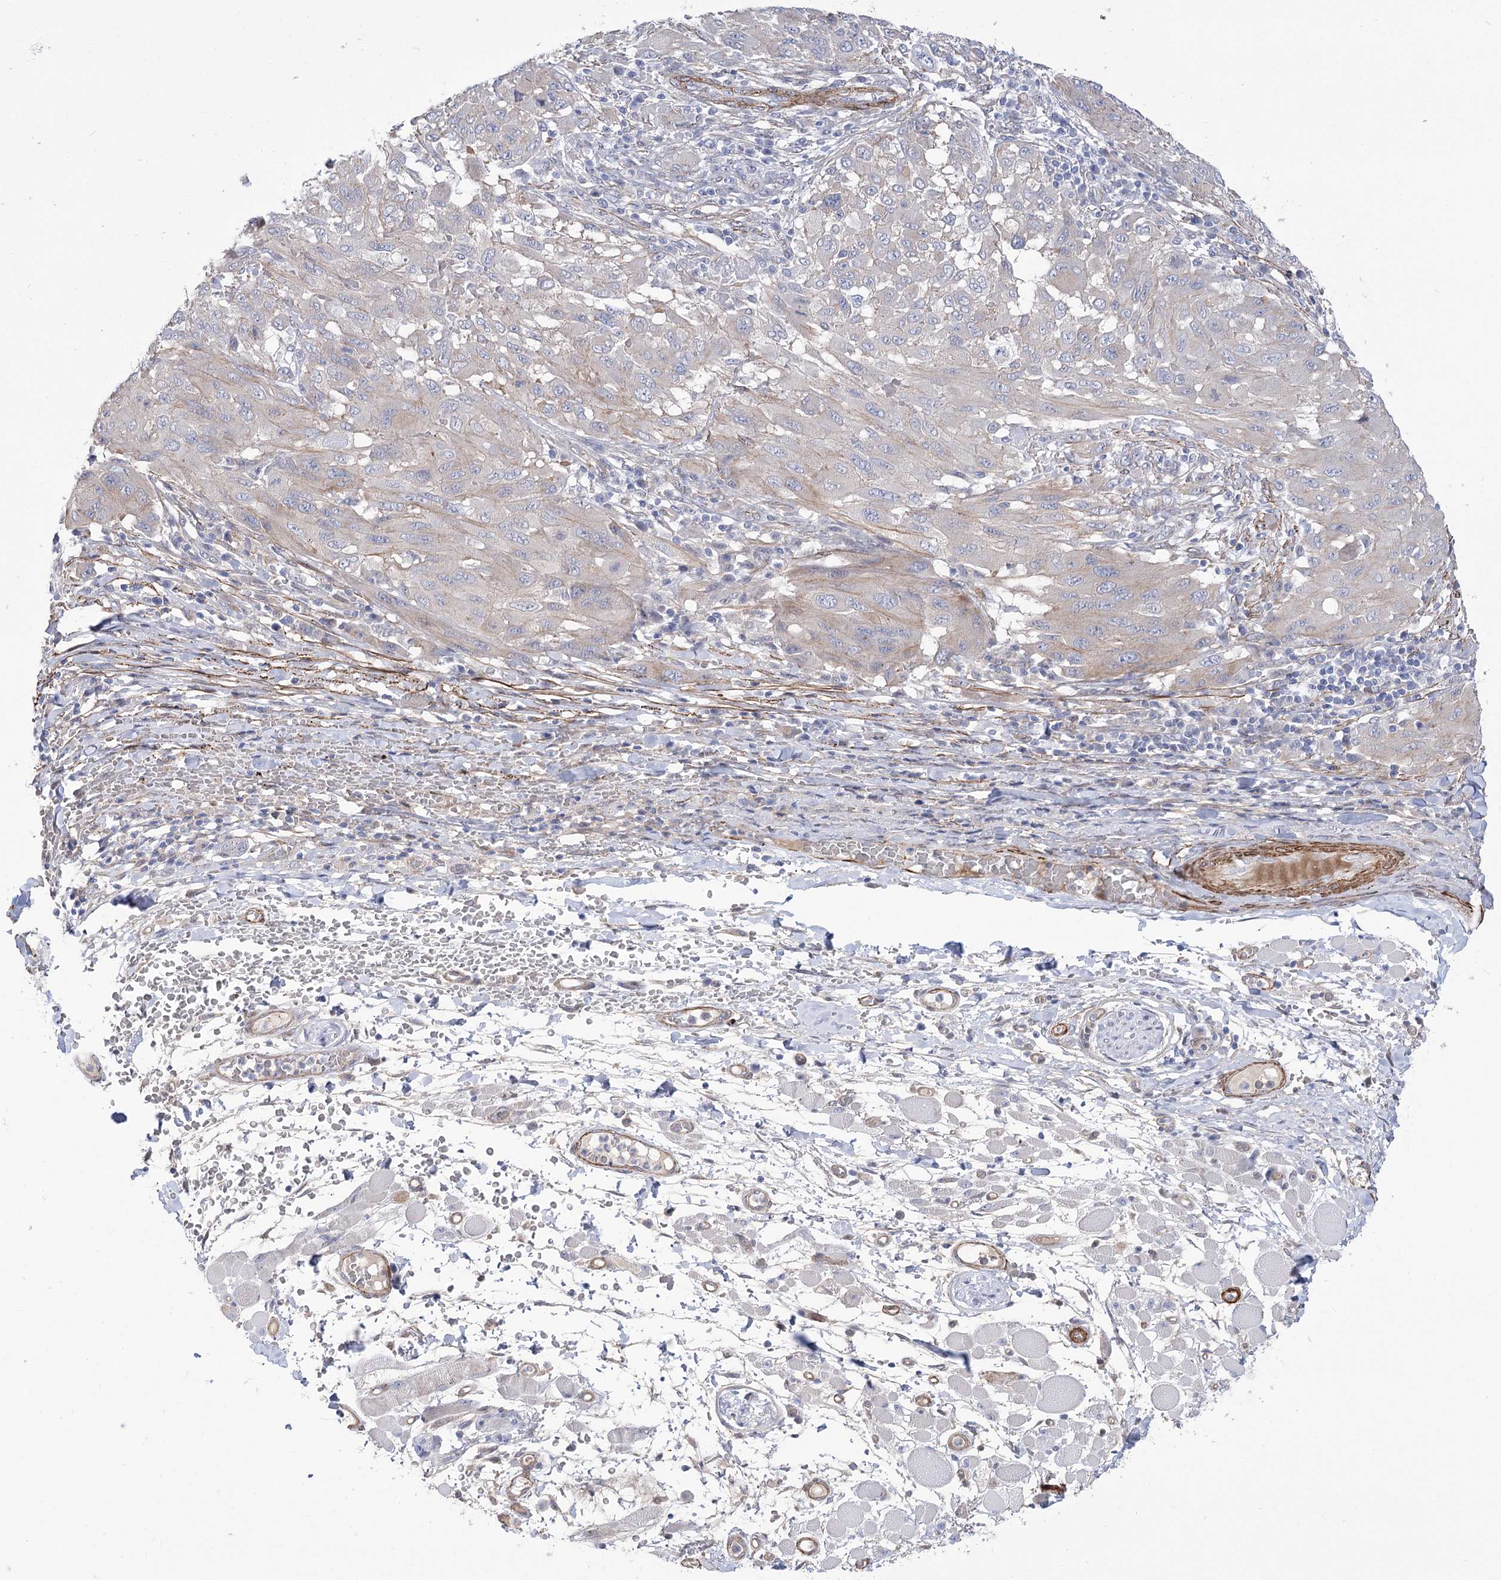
{"staining": {"intensity": "weak", "quantity": "<25%", "location": "cytoplasmic/membranous"}, "tissue": "melanoma", "cell_type": "Tumor cells", "image_type": "cancer", "snomed": [{"axis": "morphology", "description": "Malignant melanoma, NOS"}, {"axis": "topography", "description": "Skin"}], "caption": "Malignant melanoma was stained to show a protein in brown. There is no significant expression in tumor cells.", "gene": "WASHC3", "patient": {"sex": "female", "age": 91}}